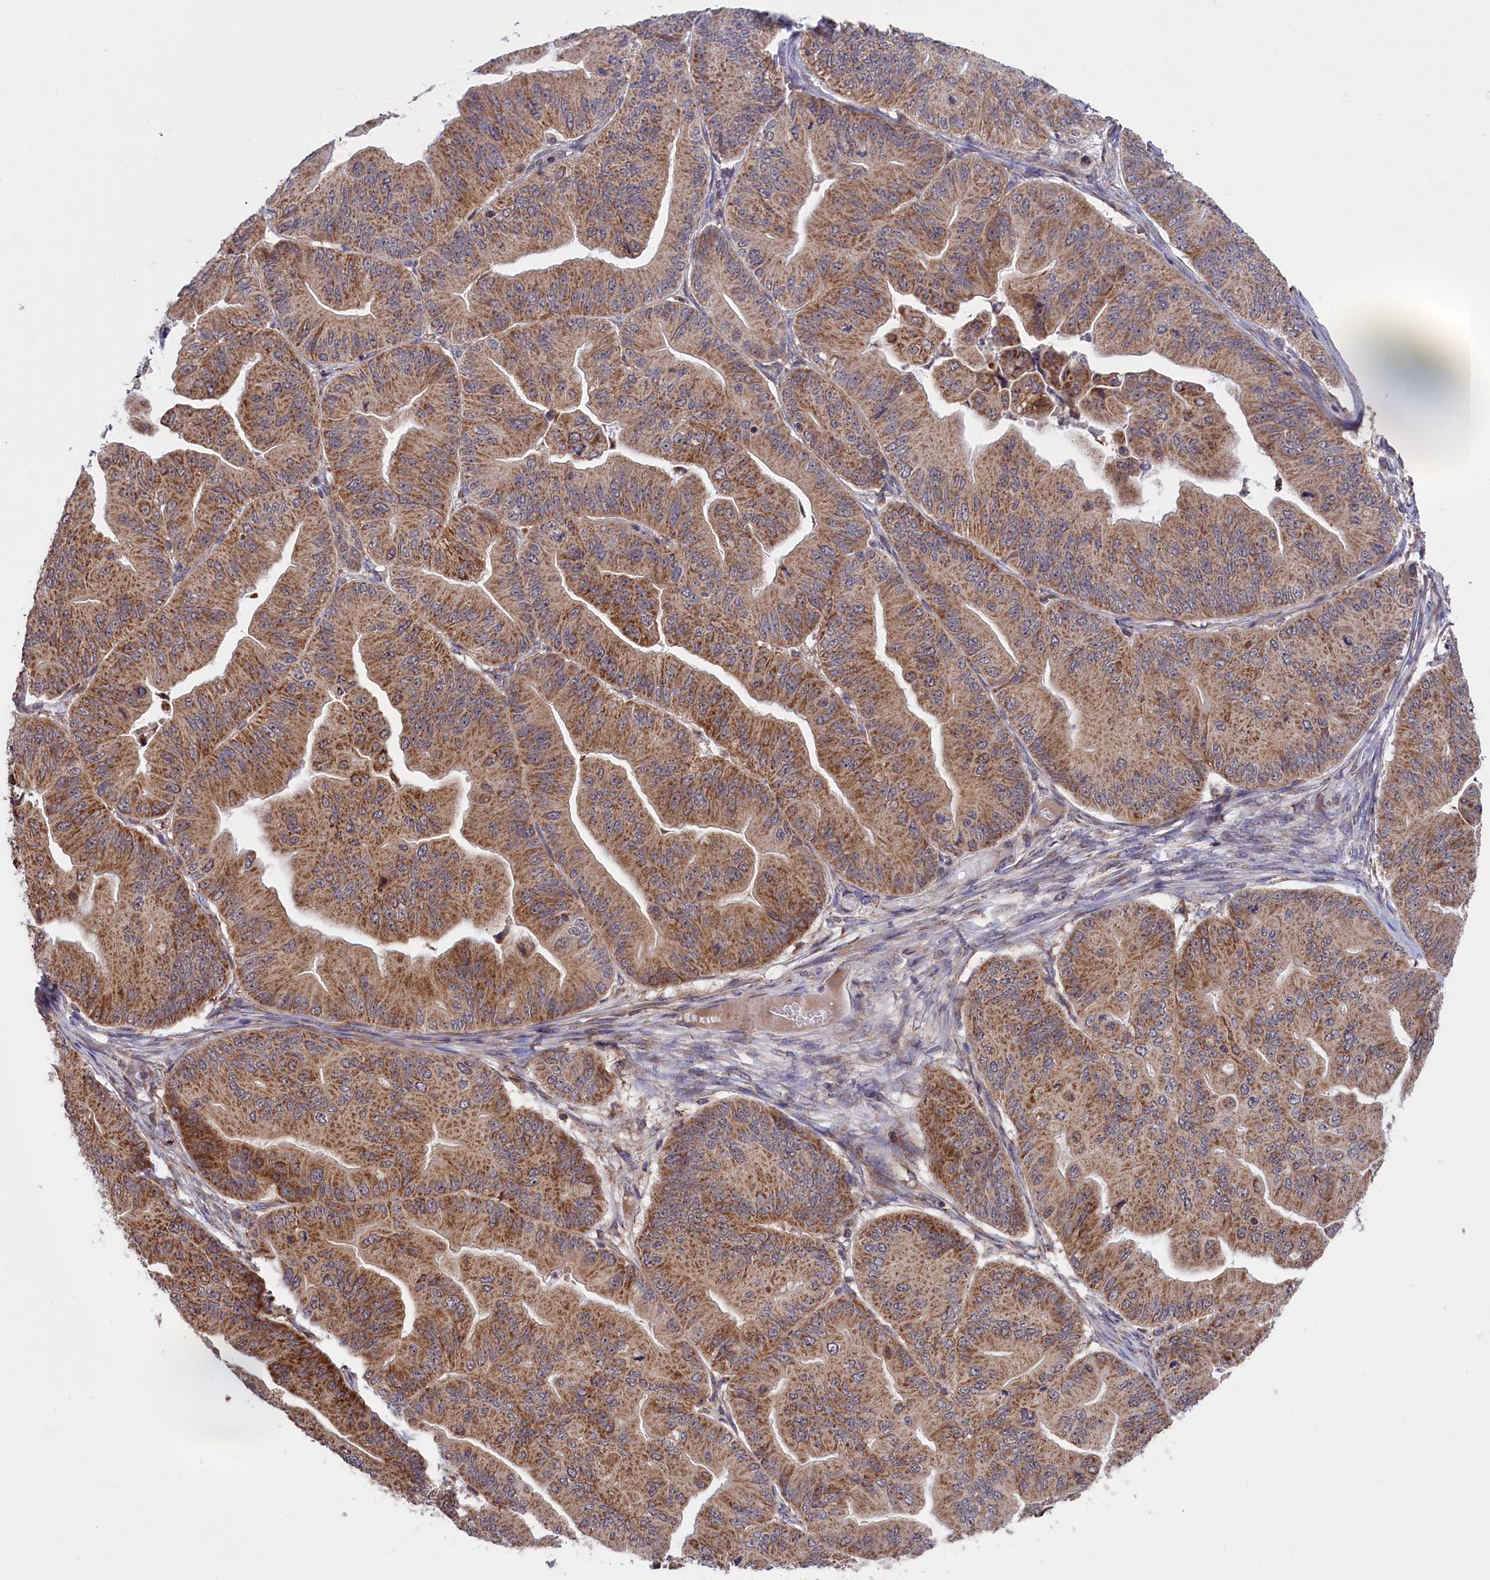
{"staining": {"intensity": "moderate", "quantity": ">75%", "location": "cytoplasmic/membranous"}, "tissue": "ovarian cancer", "cell_type": "Tumor cells", "image_type": "cancer", "snomed": [{"axis": "morphology", "description": "Cystadenocarcinoma, mucinous, NOS"}, {"axis": "topography", "description": "Ovary"}], "caption": "Protein staining by IHC exhibits moderate cytoplasmic/membranous staining in approximately >75% of tumor cells in mucinous cystadenocarcinoma (ovarian). The staining was performed using DAB (3,3'-diaminobenzidine) to visualize the protein expression in brown, while the nuclei were stained in blue with hematoxylin (Magnification: 20x).", "gene": "TIMM44", "patient": {"sex": "female", "age": 61}}